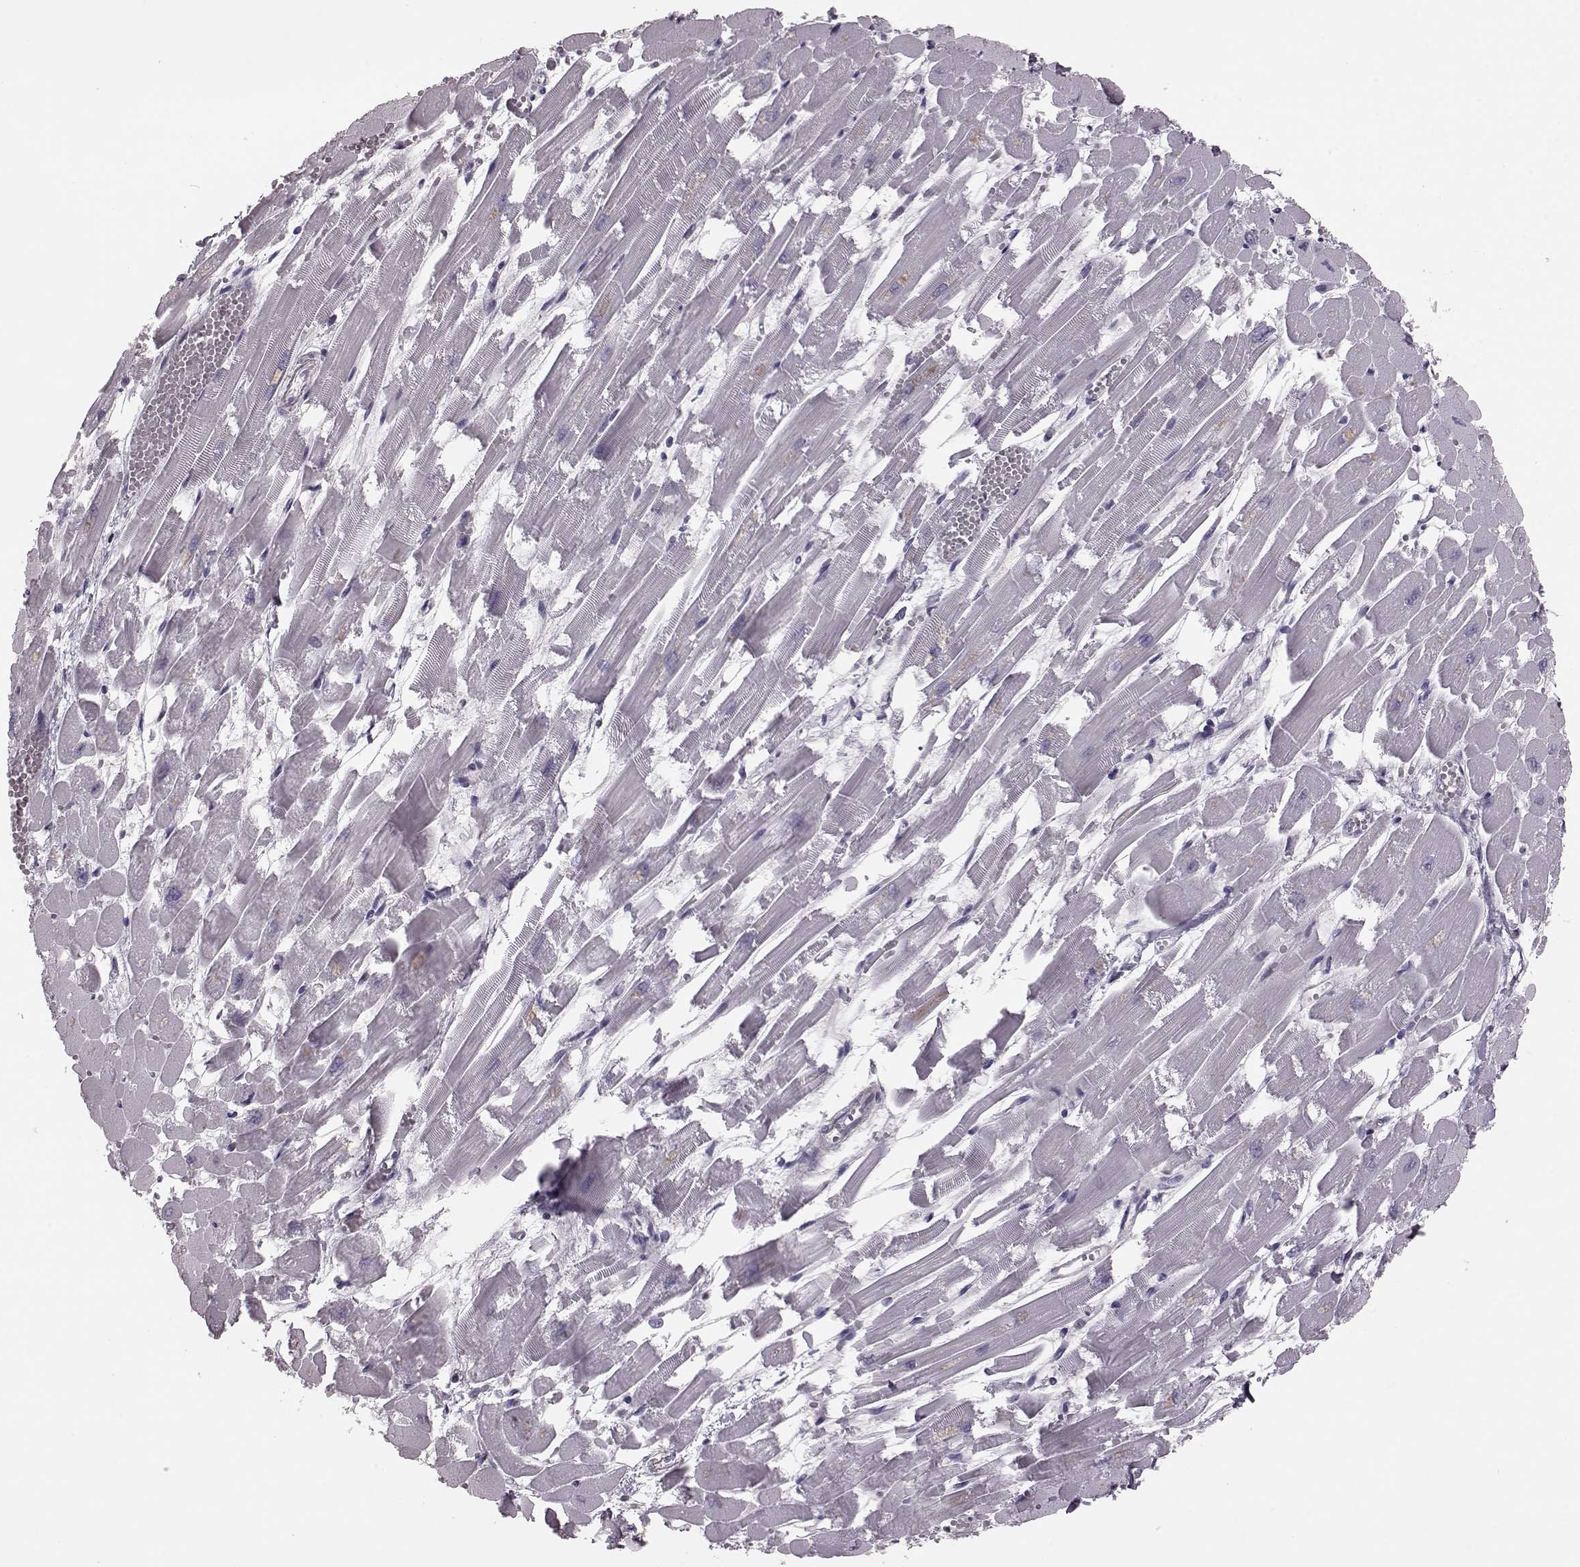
{"staining": {"intensity": "negative", "quantity": "none", "location": "none"}, "tissue": "heart muscle", "cell_type": "Cardiomyocytes", "image_type": "normal", "snomed": [{"axis": "morphology", "description": "Normal tissue, NOS"}, {"axis": "topography", "description": "Heart"}], "caption": "IHC histopathology image of normal heart muscle: human heart muscle stained with DAB (3,3'-diaminobenzidine) displays no significant protein positivity in cardiomyocytes. (Immunohistochemistry (ihc), brightfield microscopy, high magnification).", "gene": "CRYBA2", "patient": {"sex": "female", "age": 52}}